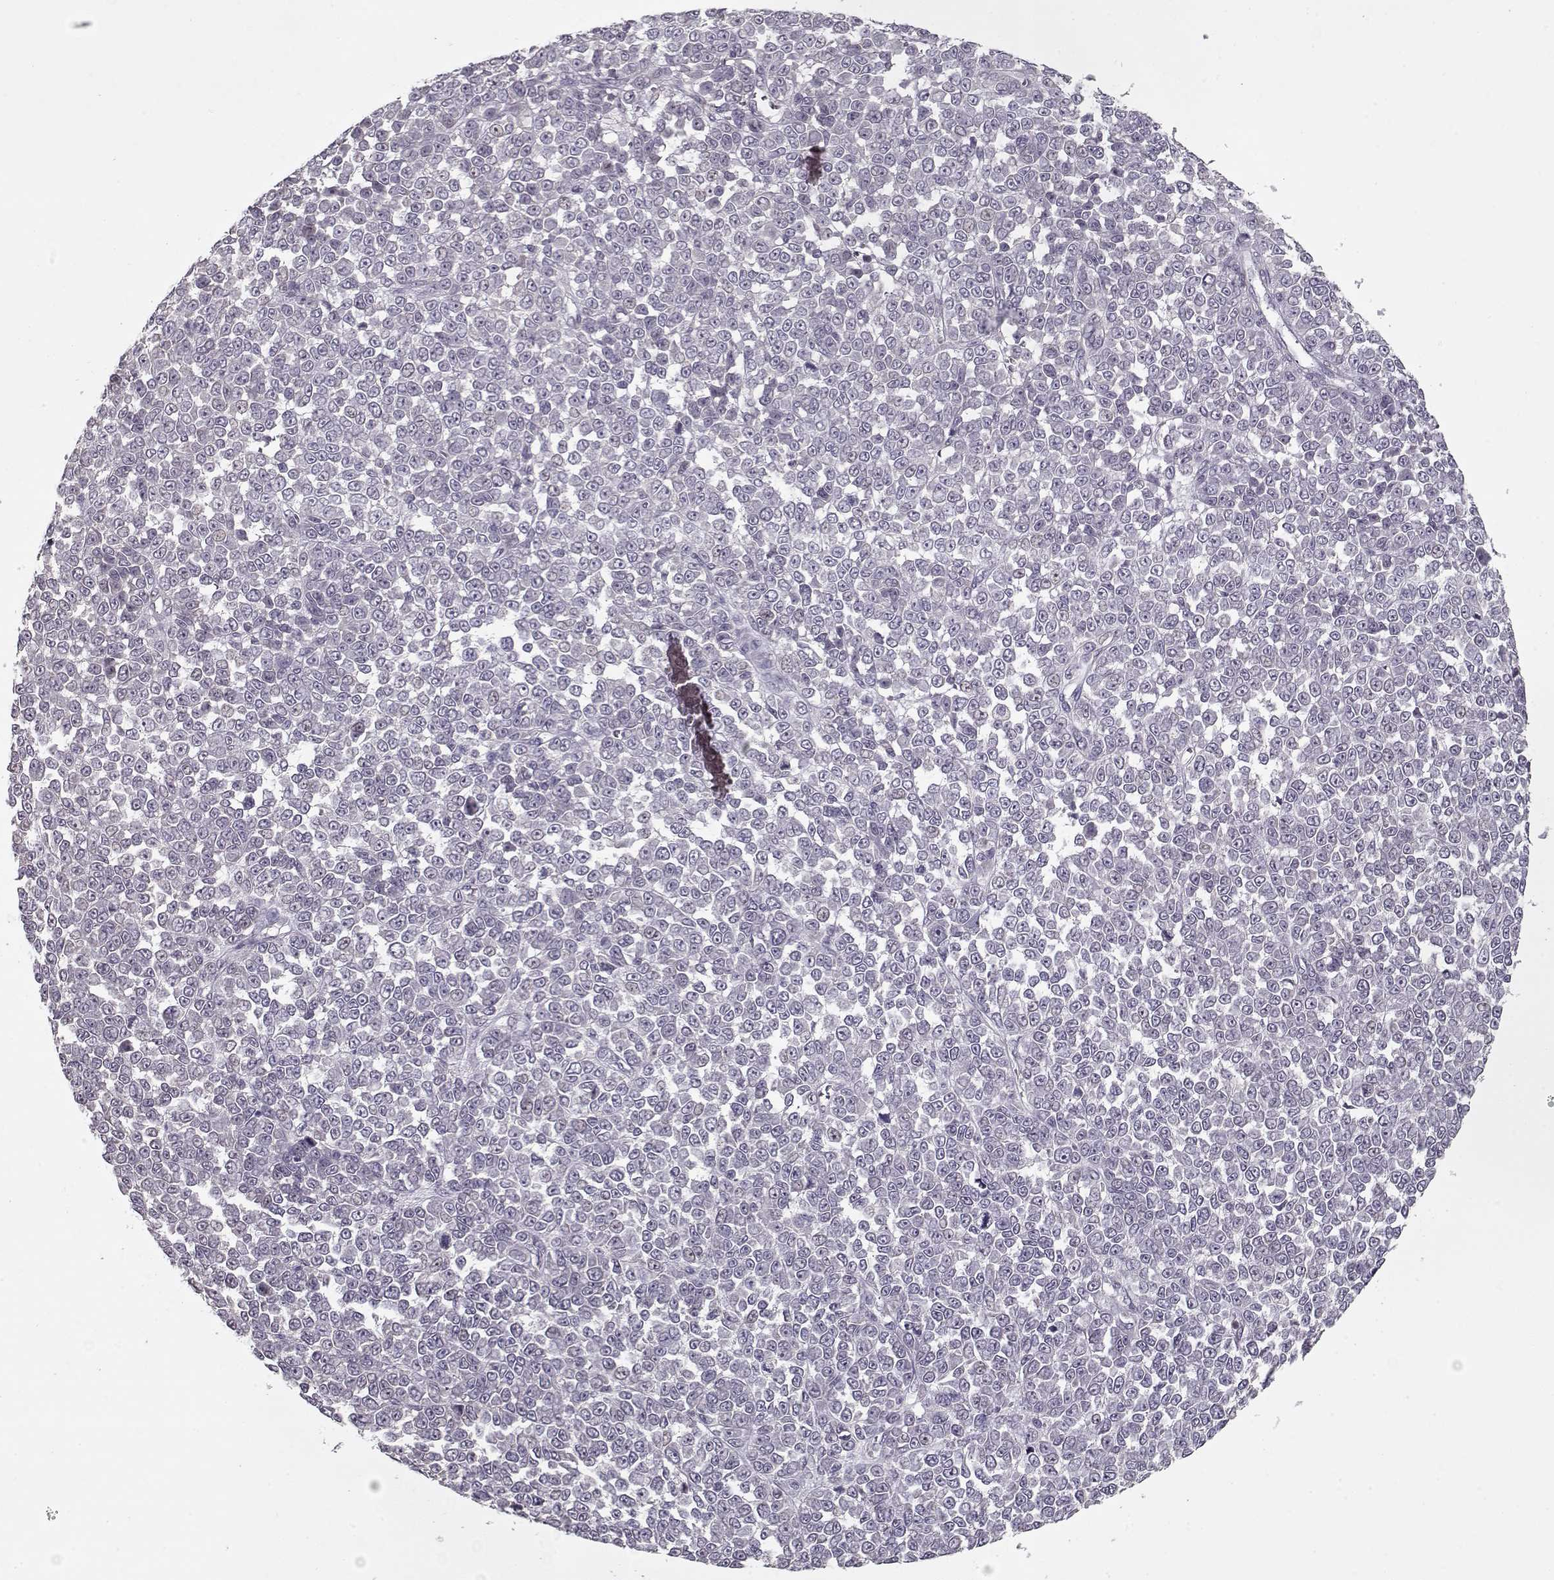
{"staining": {"intensity": "negative", "quantity": "none", "location": "none"}, "tissue": "melanoma", "cell_type": "Tumor cells", "image_type": "cancer", "snomed": [{"axis": "morphology", "description": "Malignant melanoma, NOS"}, {"axis": "topography", "description": "Skin"}], "caption": "The immunohistochemistry image has no significant staining in tumor cells of melanoma tissue. (Stains: DAB (3,3'-diaminobenzidine) immunohistochemistry with hematoxylin counter stain, Microscopy: brightfield microscopy at high magnification).", "gene": "LAMA2", "patient": {"sex": "female", "age": 95}}